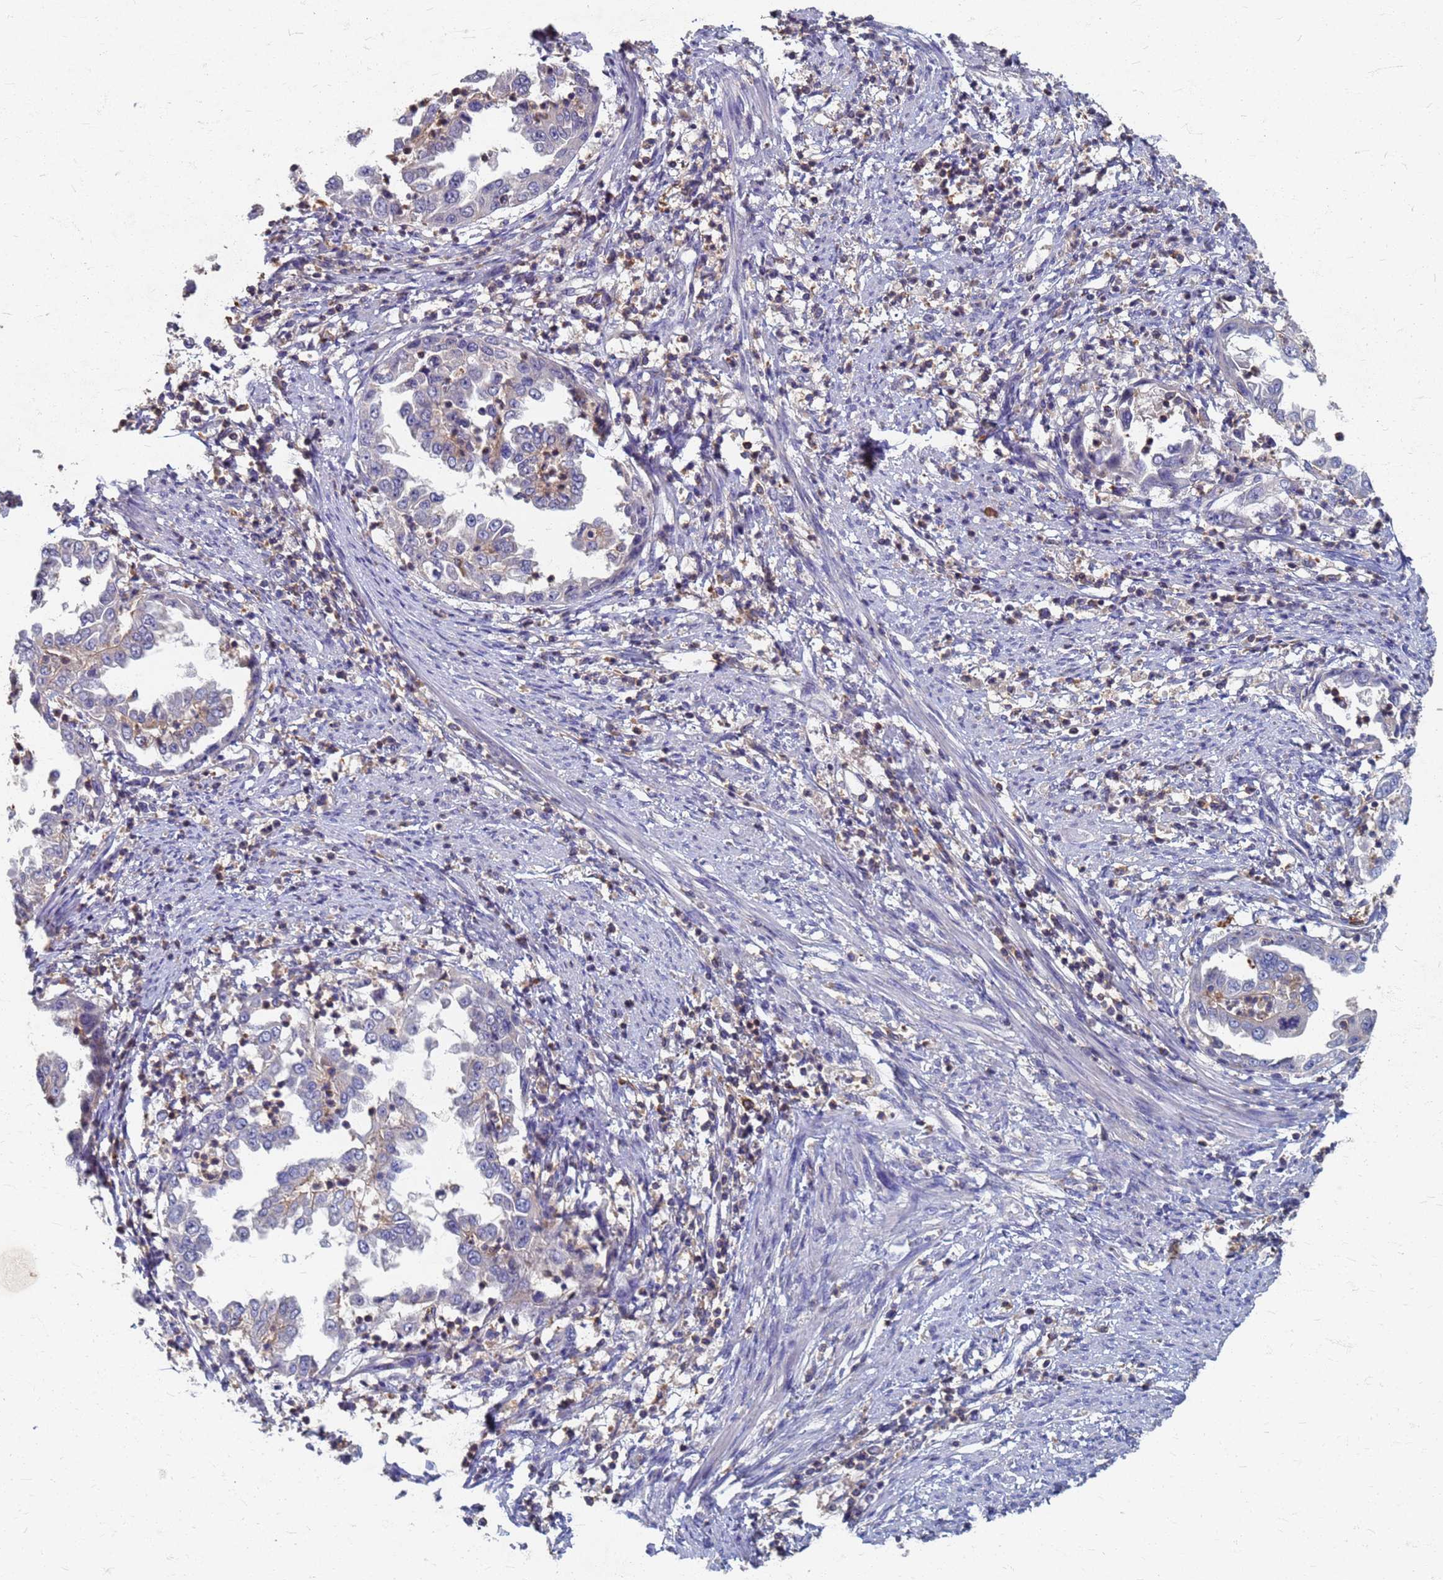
{"staining": {"intensity": "negative", "quantity": "none", "location": "none"}, "tissue": "endometrial cancer", "cell_type": "Tumor cells", "image_type": "cancer", "snomed": [{"axis": "morphology", "description": "Adenocarcinoma, NOS"}, {"axis": "topography", "description": "Endometrium"}], "caption": "The image shows no significant positivity in tumor cells of endometrial adenocarcinoma.", "gene": "KRCC1", "patient": {"sex": "female", "age": 85}}